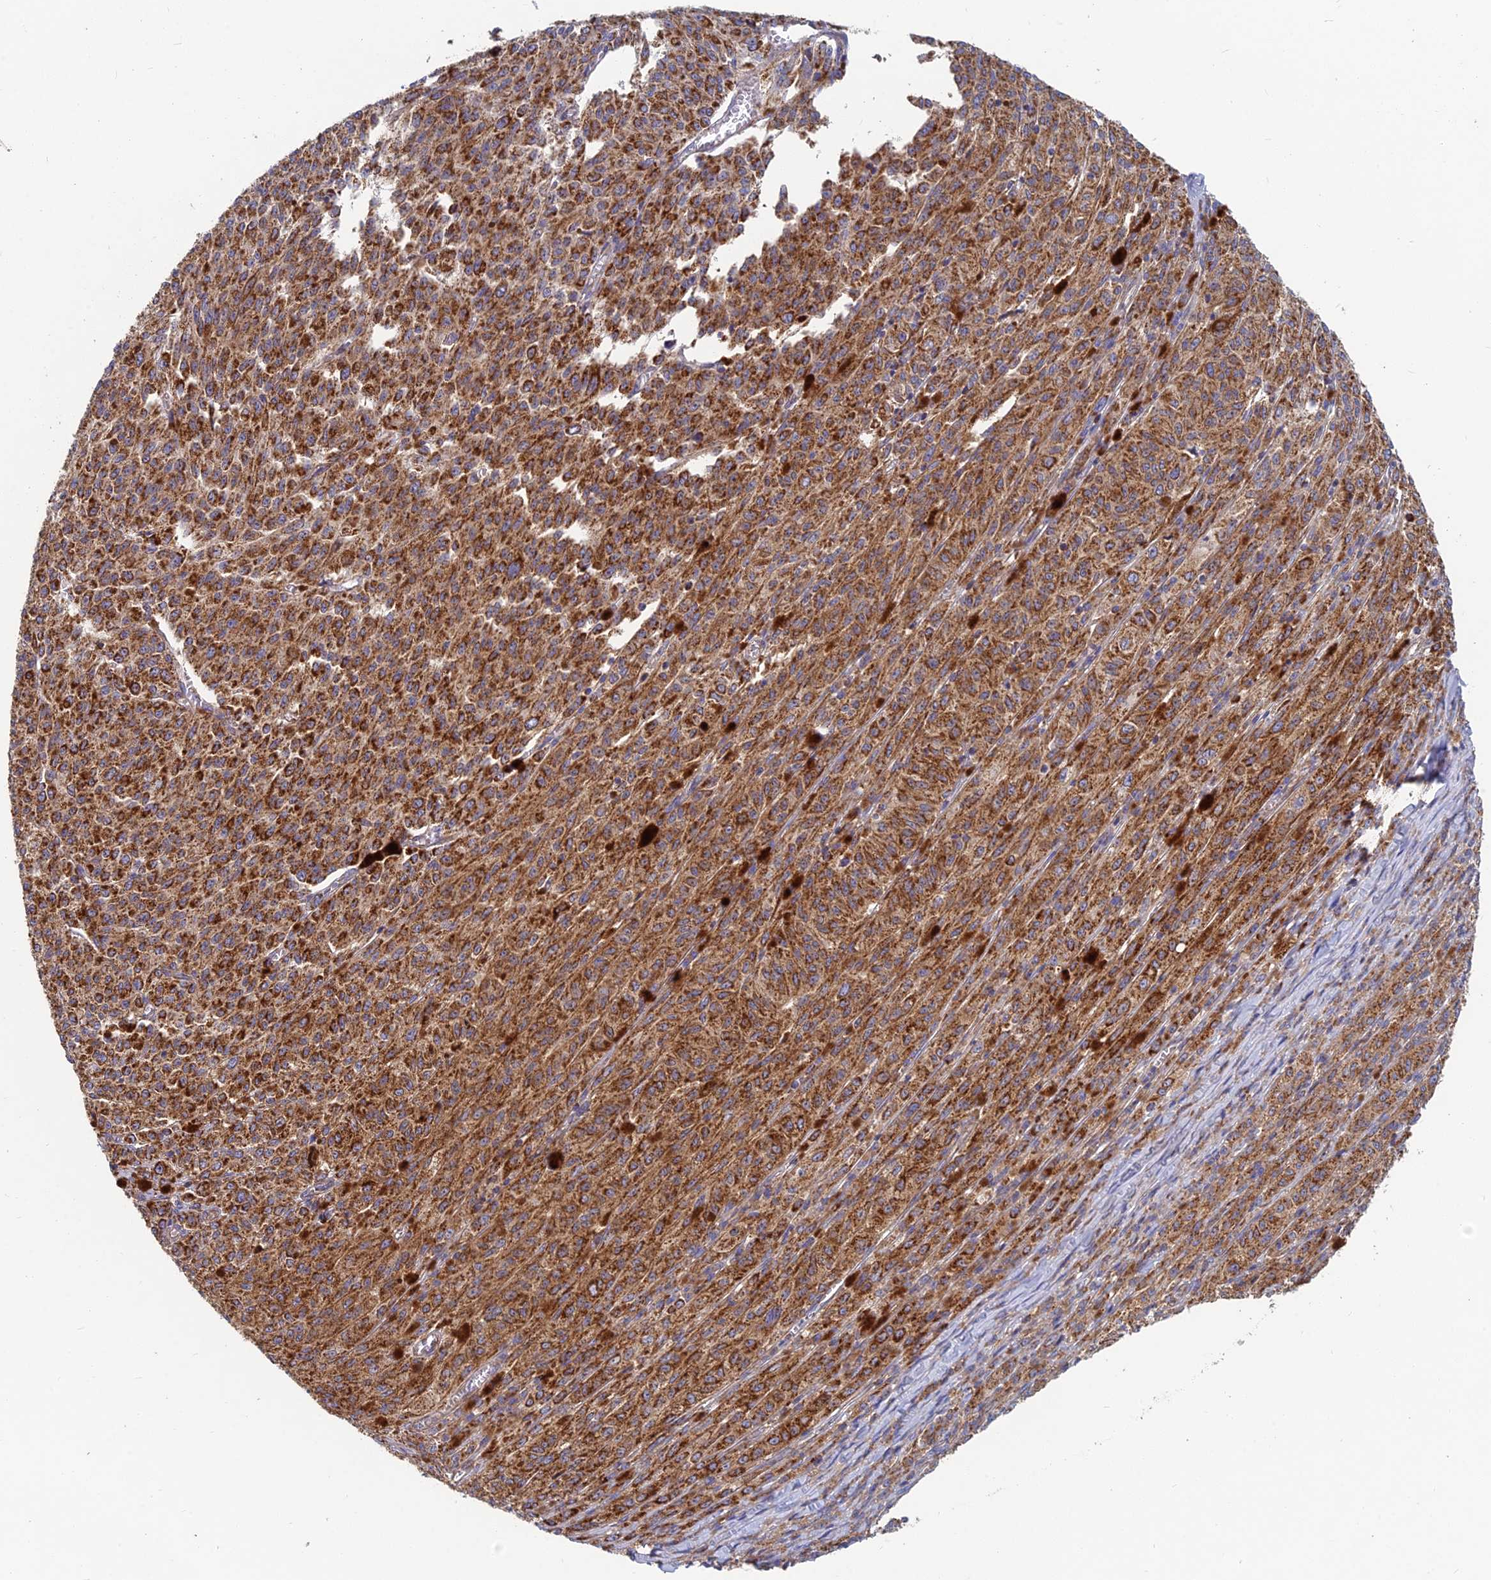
{"staining": {"intensity": "strong", "quantity": ">75%", "location": "cytoplasmic/membranous"}, "tissue": "melanoma", "cell_type": "Tumor cells", "image_type": "cancer", "snomed": [{"axis": "morphology", "description": "Malignant melanoma, NOS"}, {"axis": "topography", "description": "Skin"}], "caption": "Human malignant melanoma stained for a protein (brown) demonstrates strong cytoplasmic/membranous positive positivity in about >75% of tumor cells.", "gene": "MRPS9", "patient": {"sex": "female", "age": 52}}